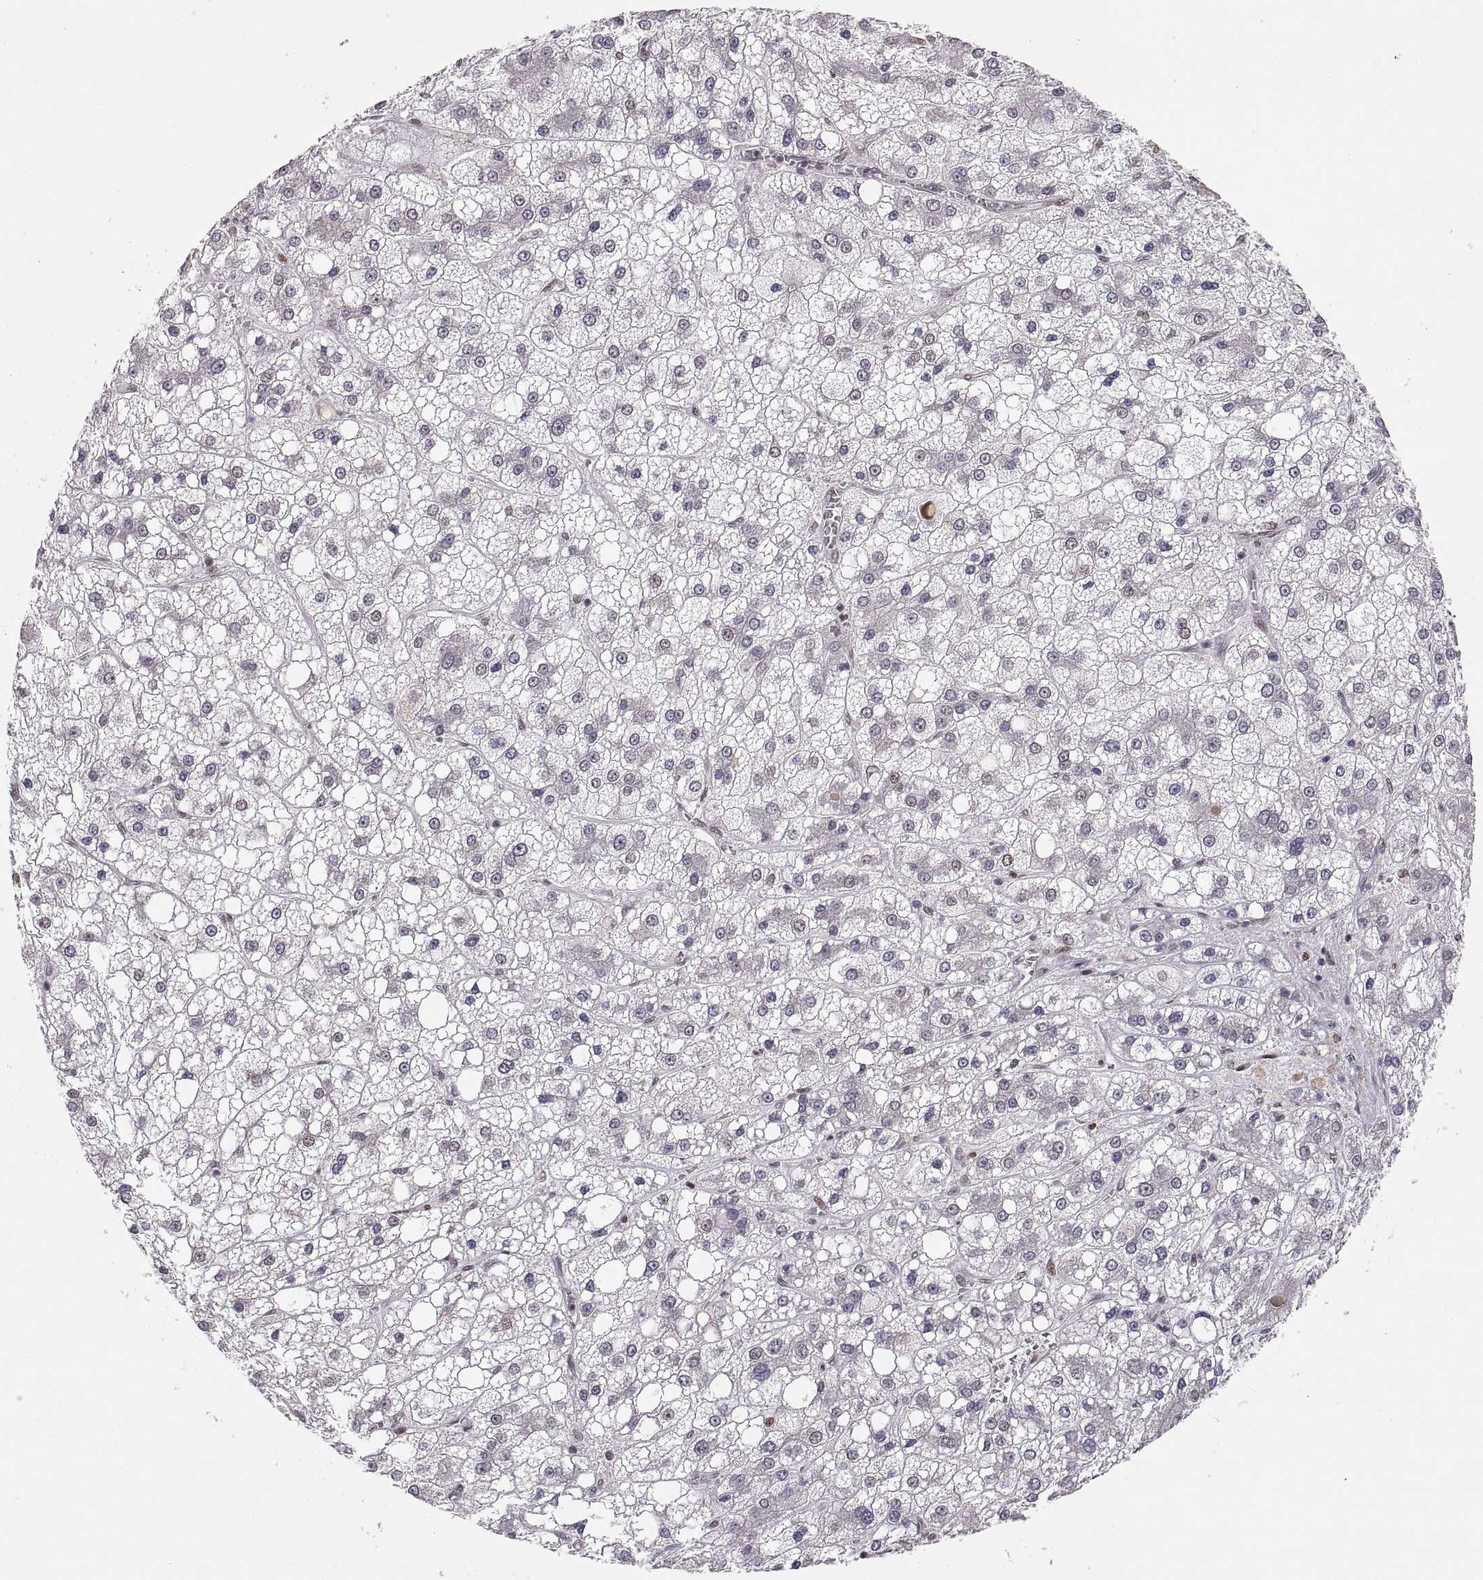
{"staining": {"intensity": "negative", "quantity": "none", "location": "none"}, "tissue": "liver cancer", "cell_type": "Tumor cells", "image_type": "cancer", "snomed": [{"axis": "morphology", "description": "Carcinoma, Hepatocellular, NOS"}, {"axis": "topography", "description": "Liver"}], "caption": "DAB immunohistochemical staining of liver cancer shows no significant staining in tumor cells. (Immunohistochemistry, brightfield microscopy, high magnification).", "gene": "SNAI1", "patient": {"sex": "male", "age": 73}}